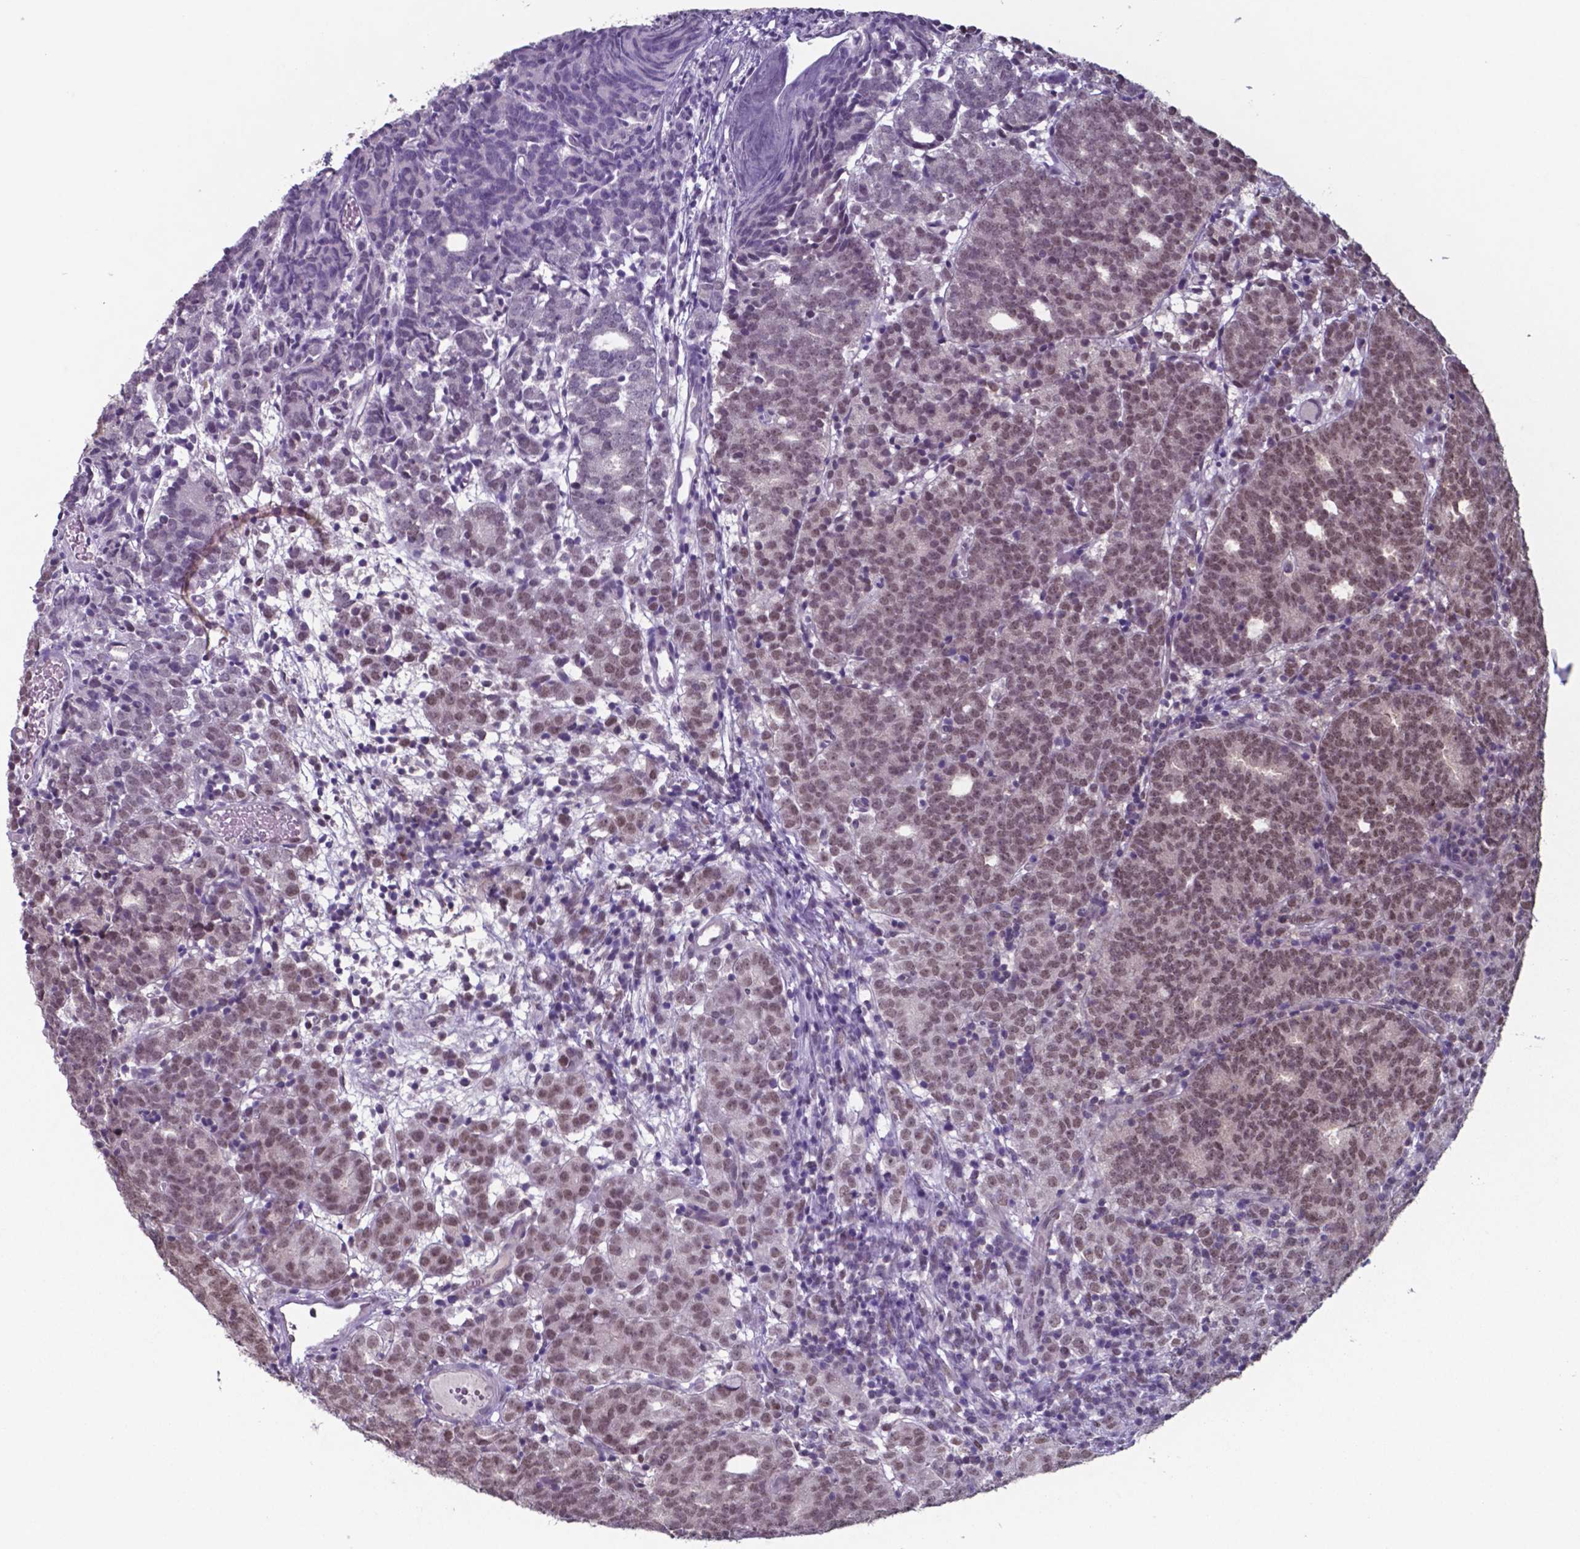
{"staining": {"intensity": "moderate", "quantity": "25%-75%", "location": "nuclear"}, "tissue": "prostate cancer", "cell_type": "Tumor cells", "image_type": "cancer", "snomed": [{"axis": "morphology", "description": "Adenocarcinoma, High grade"}, {"axis": "topography", "description": "Prostate"}], "caption": "Tumor cells exhibit moderate nuclear positivity in approximately 25%-75% of cells in adenocarcinoma (high-grade) (prostate).", "gene": "UBA1", "patient": {"sex": "male", "age": 53}}